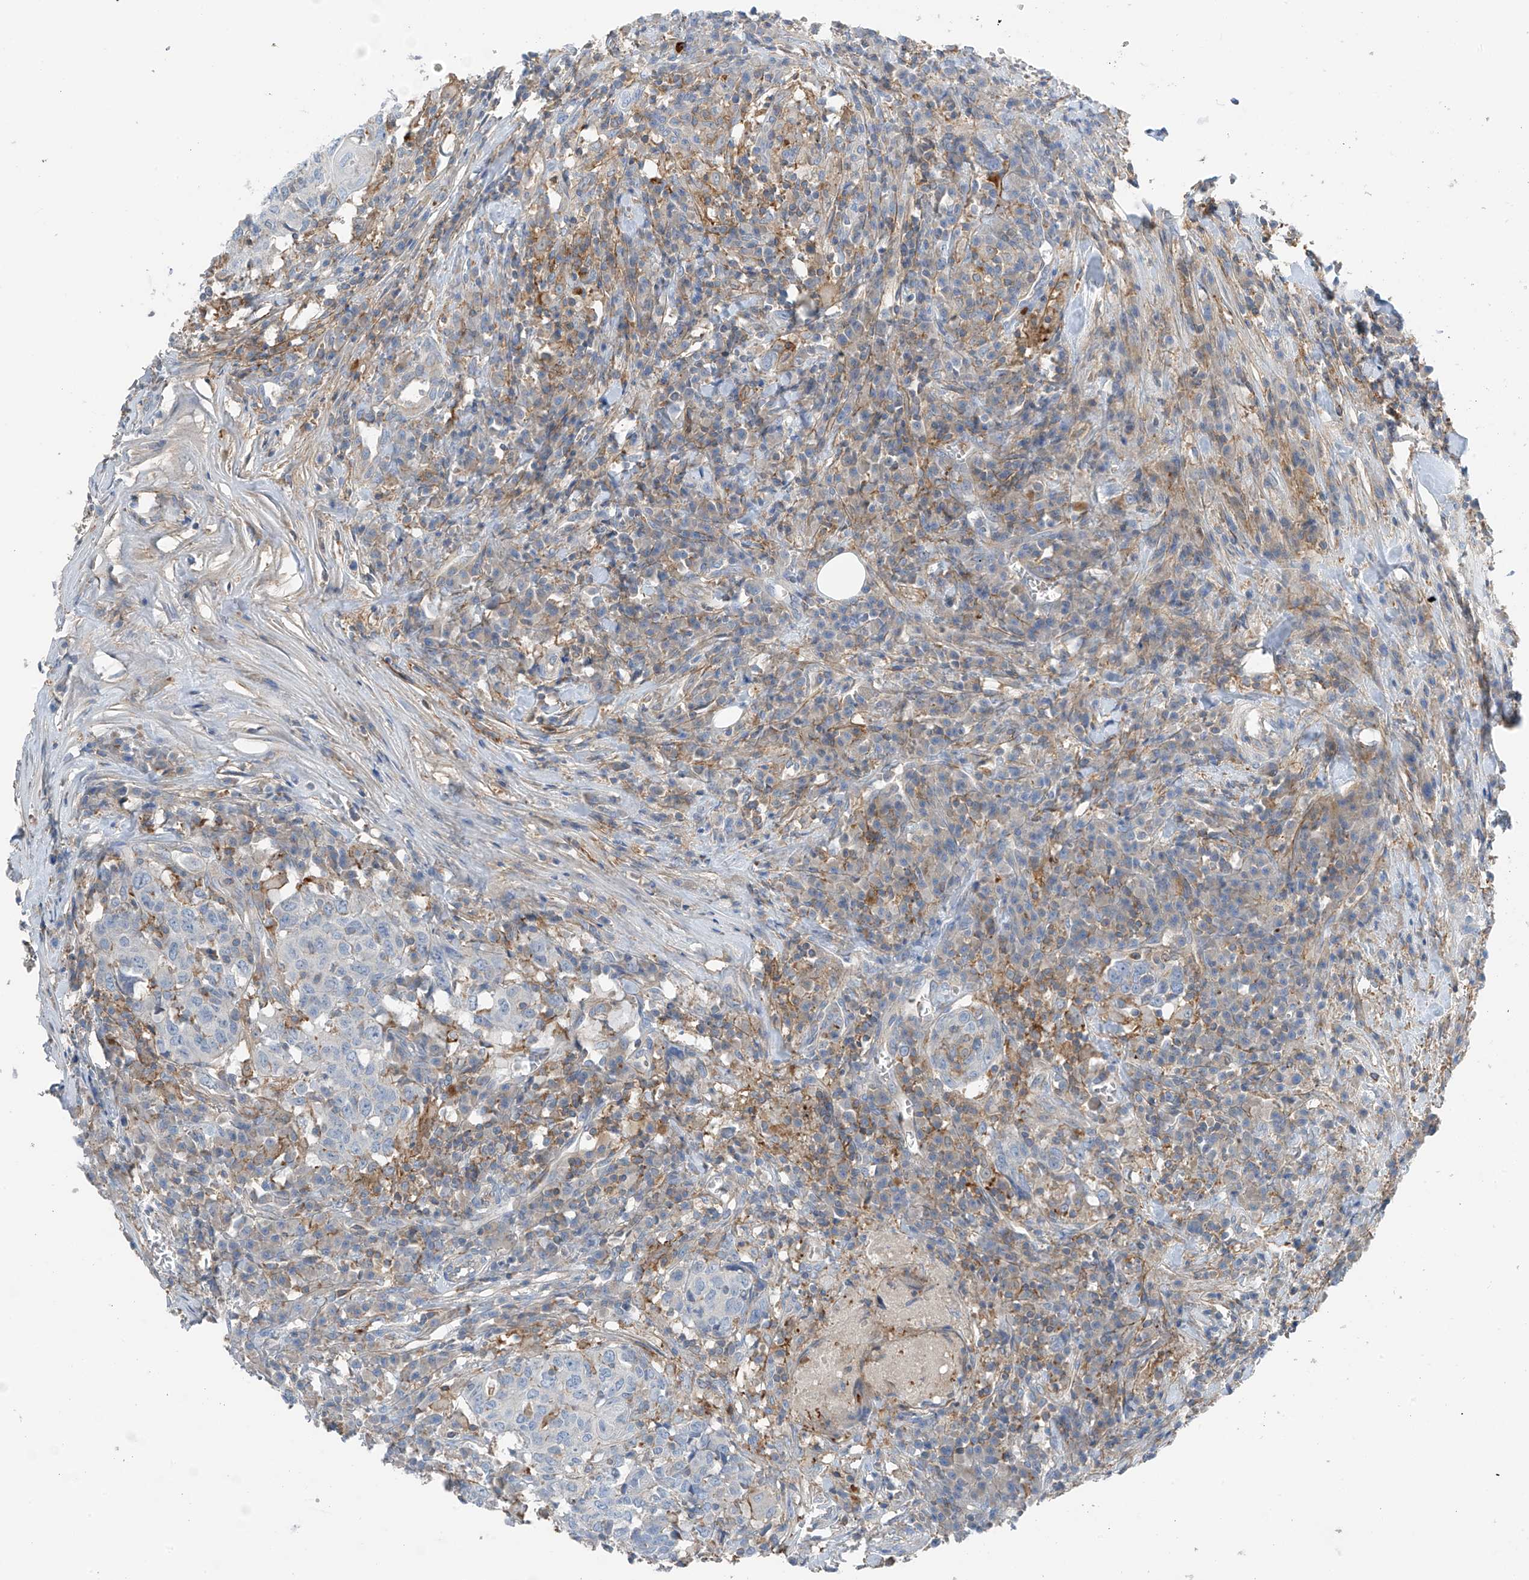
{"staining": {"intensity": "negative", "quantity": "none", "location": "none"}, "tissue": "head and neck cancer", "cell_type": "Tumor cells", "image_type": "cancer", "snomed": [{"axis": "morphology", "description": "Squamous cell carcinoma, NOS"}, {"axis": "topography", "description": "Head-Neck"}], "caption": "Immunohistochemistry of head and neck cancer (squamous cell carcinoma) shows no staining in tumor cells.", "gene": "NALCN", "patient": {"sex": "male", "age": 66}}